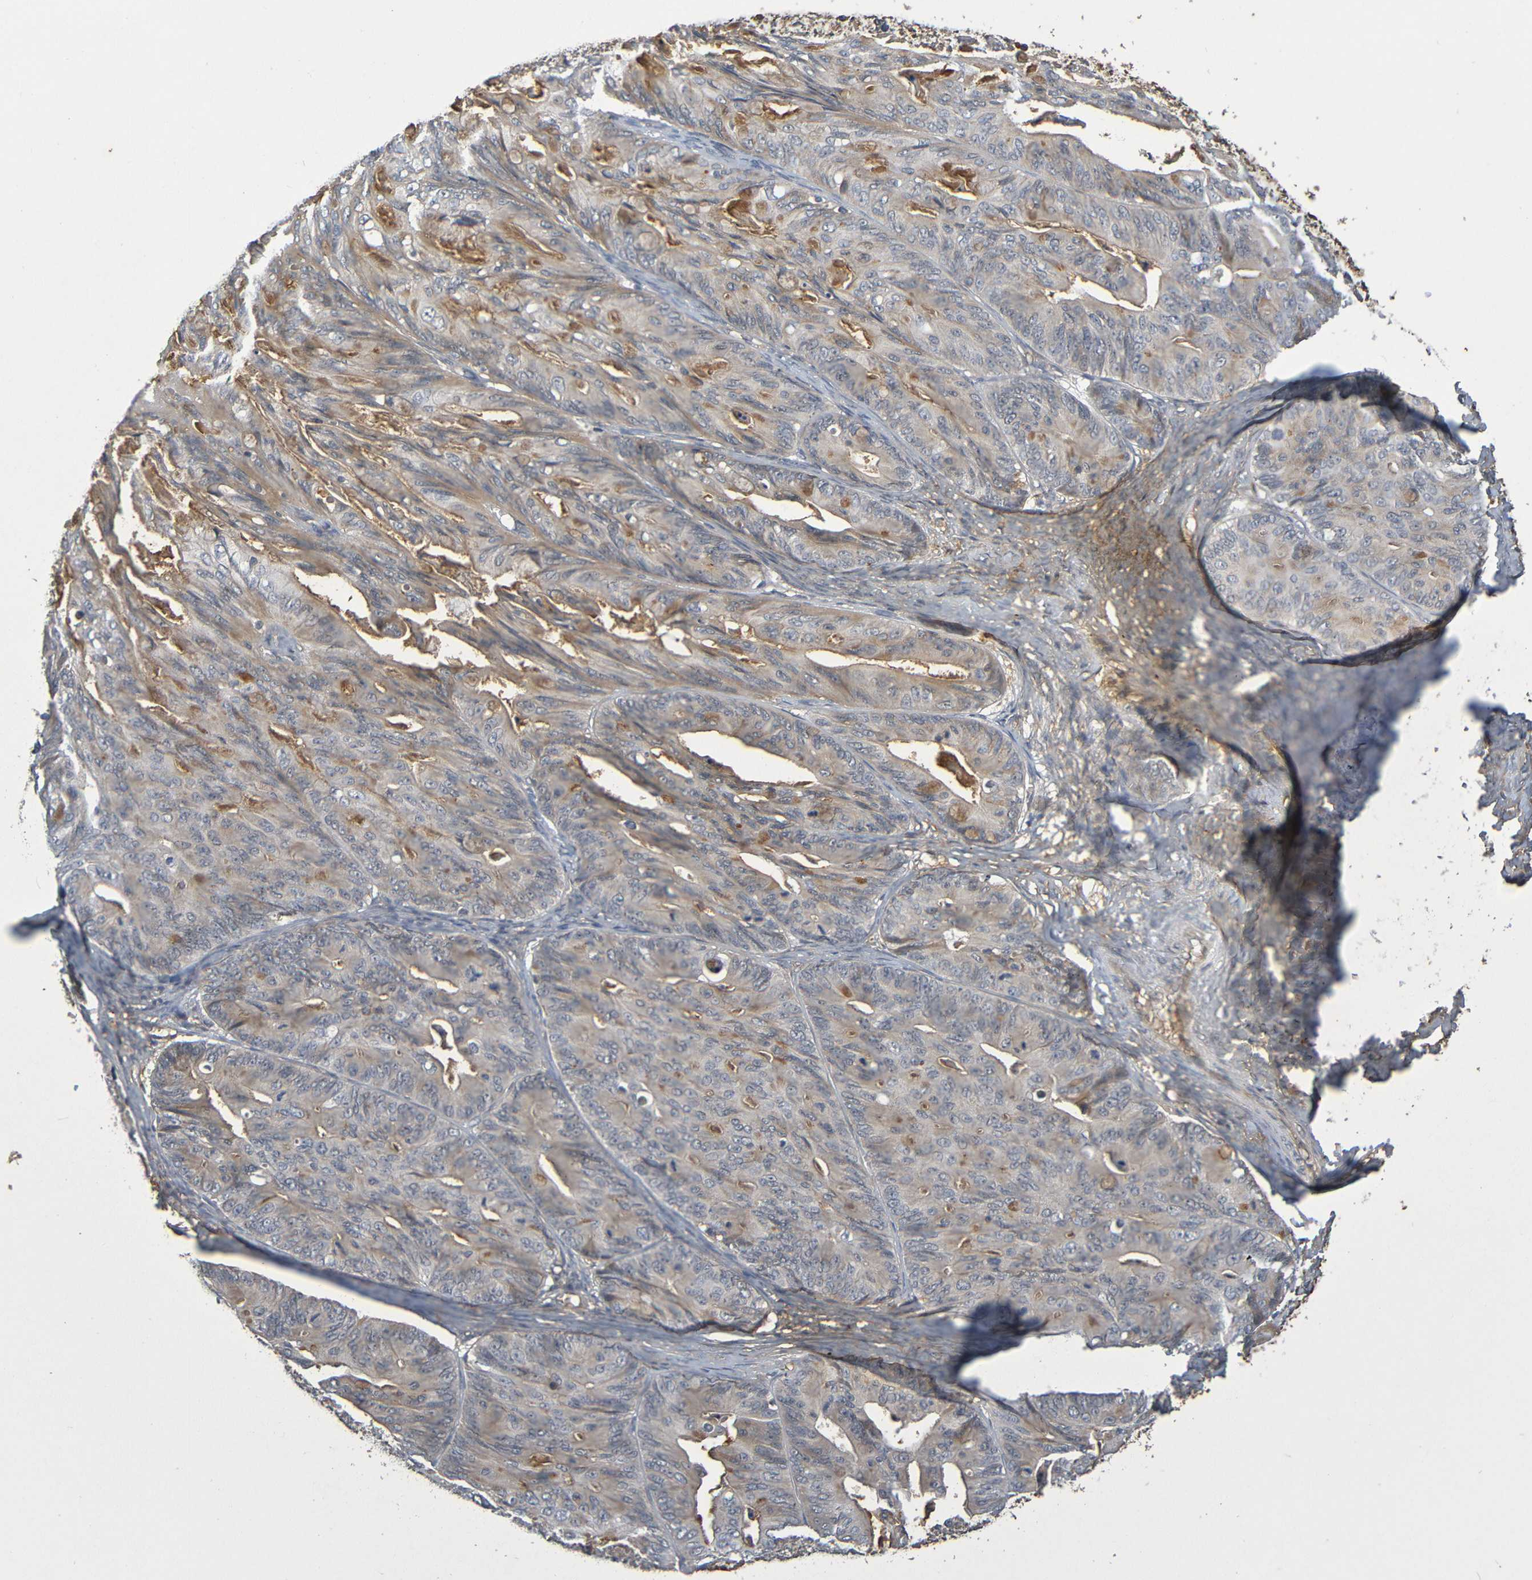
{"staining": {"intensity": "weak", "quantity": "25%-75%", "location": "cytoplasmic/membranous"}, "tissue": "ovarian cancer", "cell_type": "Tumor cells", "image_type": "cancer", "snomed": [{"axis": "morphology", "description": "Cystadenocarcinoma, mucinous, NOS"}, {"axis": "topography", "description": "Ovary"}], "caption": "Human ovarian cancer stained with a brown dye shows weak cytoplasmic/membranous positive expression in approximately 25%-75% of tumor cells.", "gene": "C1QA", "patient": {"sex": "female", "age": 37}}